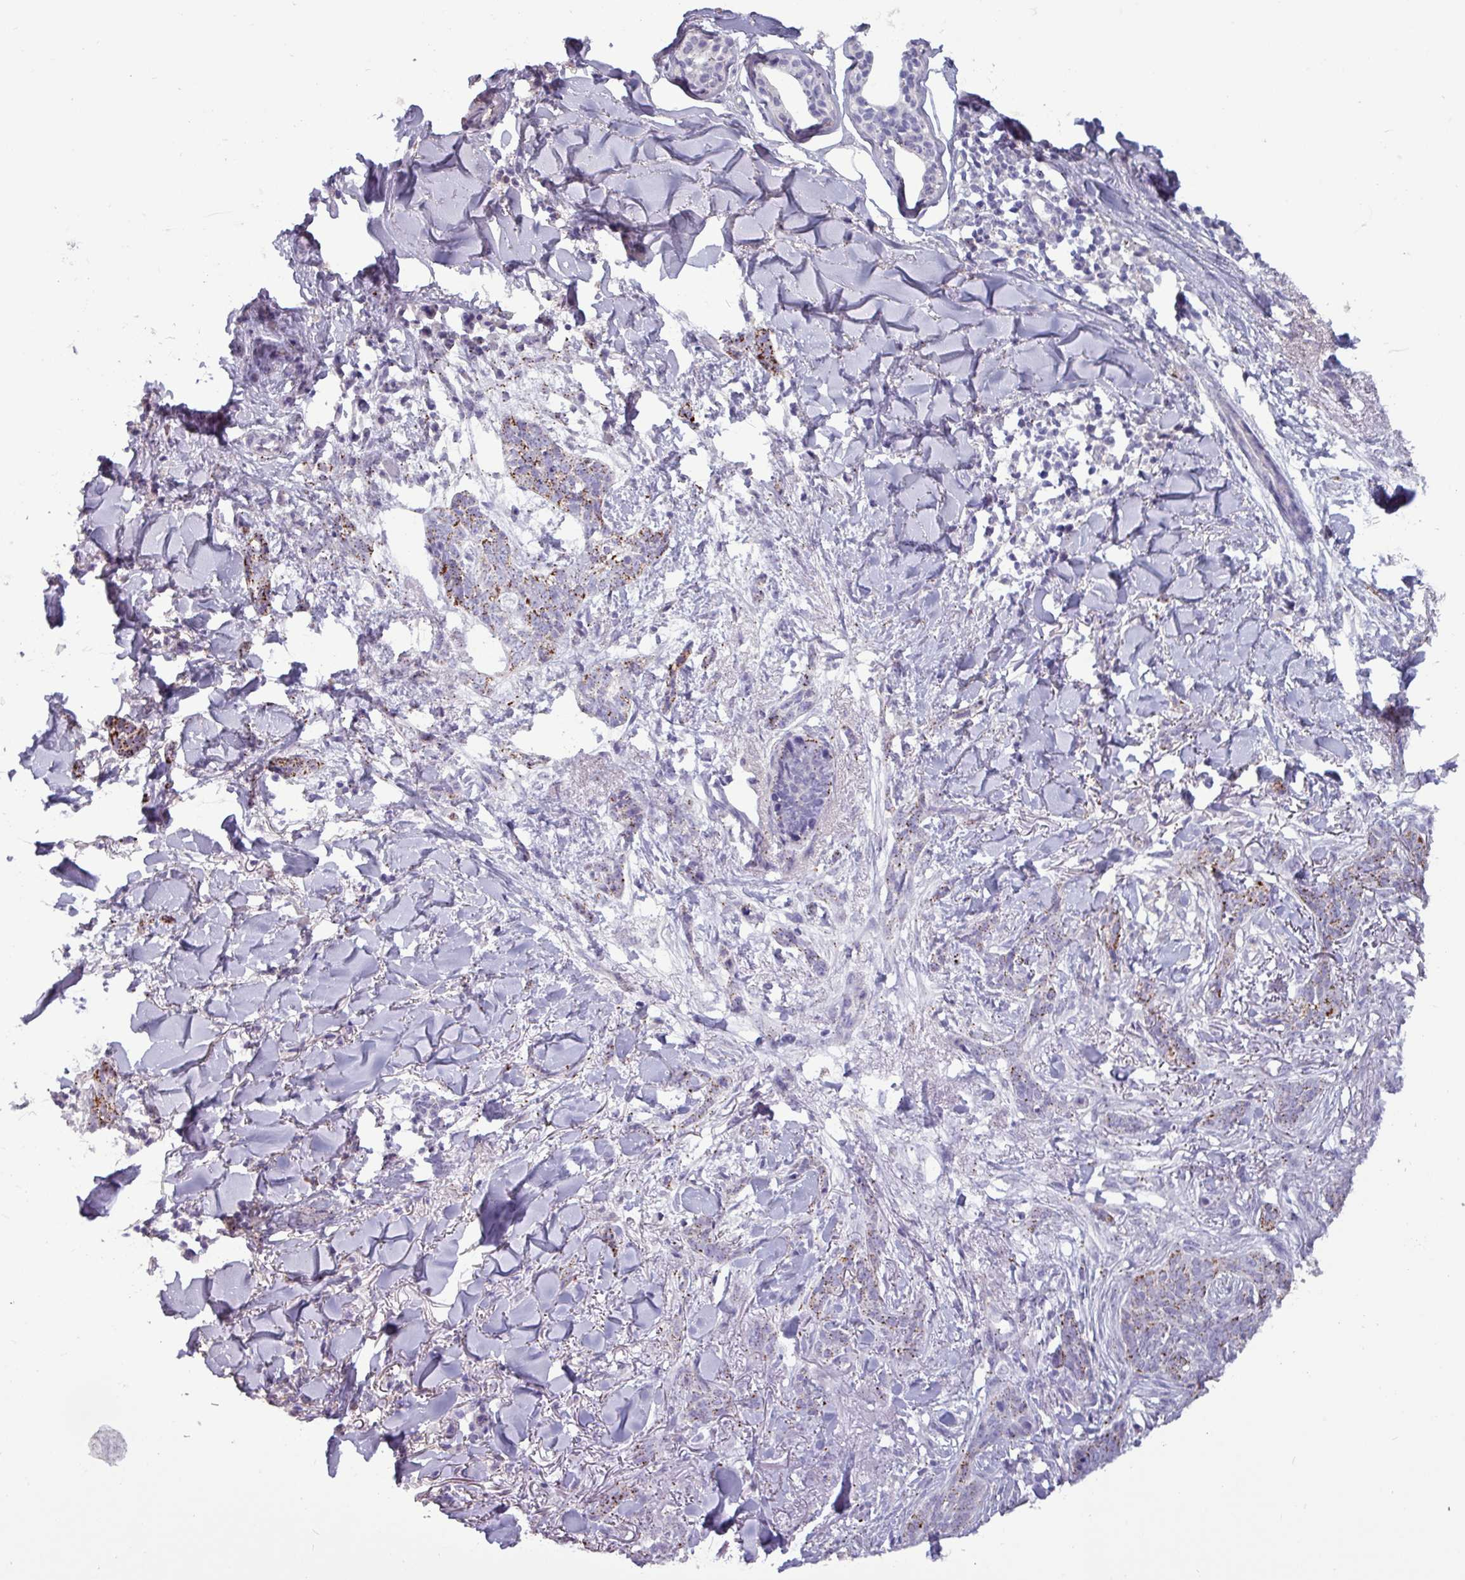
{"staining": {"intensity": "moderate", "quantity": ">75%", "location": "cytoplasmic/membranous"}, "tissue": "skin cancer", "cell_type": "Tumor cells", "image_type": "cancer", "snomed": [{"axis": "morphology", "description": "Basal cell carcinoma"}, {"axis": "topography", "description": "Skin"}], "caption": "A high-resolution histopathology image shows IHC staining of basal cell carcinoma (skin), which exhibits moderate cytoplasmic/membranous expression in about >75% of tumor cells.", "gene": "PLIN2", "patient": {"sex": "male", "age": 52}}